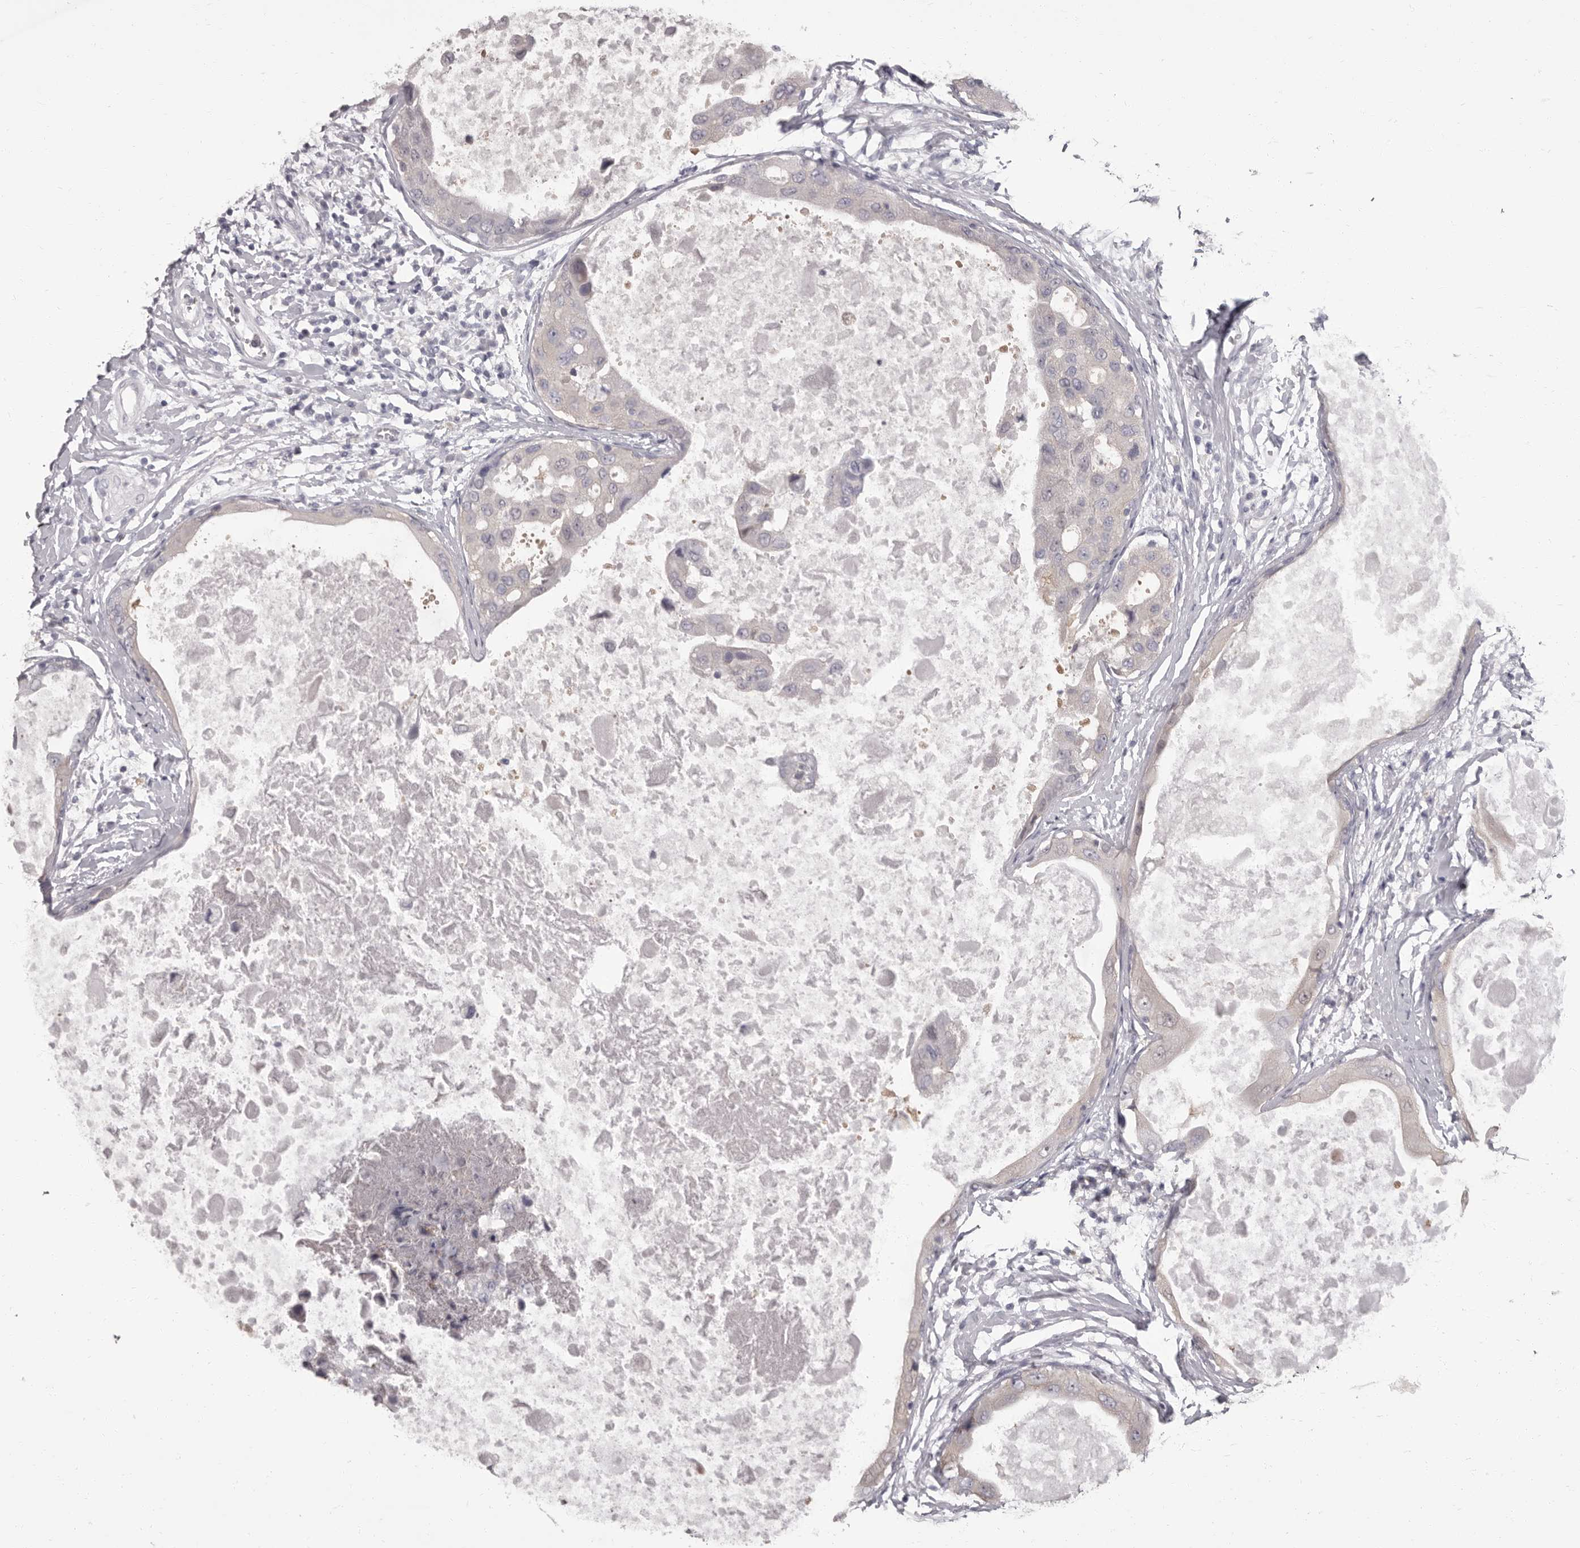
{"staining": {"intensity": "negative", "quantity": "none", "location": "none"}, "tissue": "breast cancer", "cell_type": "Tumor cells", "image_type": "cancer", "snomed": [{"axis": "morphology", "description": "Duct carcinoma"}, {"axis": "topography", "description": "Breast"}], "caption": "Tumor cells are negative for brown protein staining in breast infiltrating ductal carcinoma.", "gene": "APEH", "patient": {"sex": "female", "age": 27}}